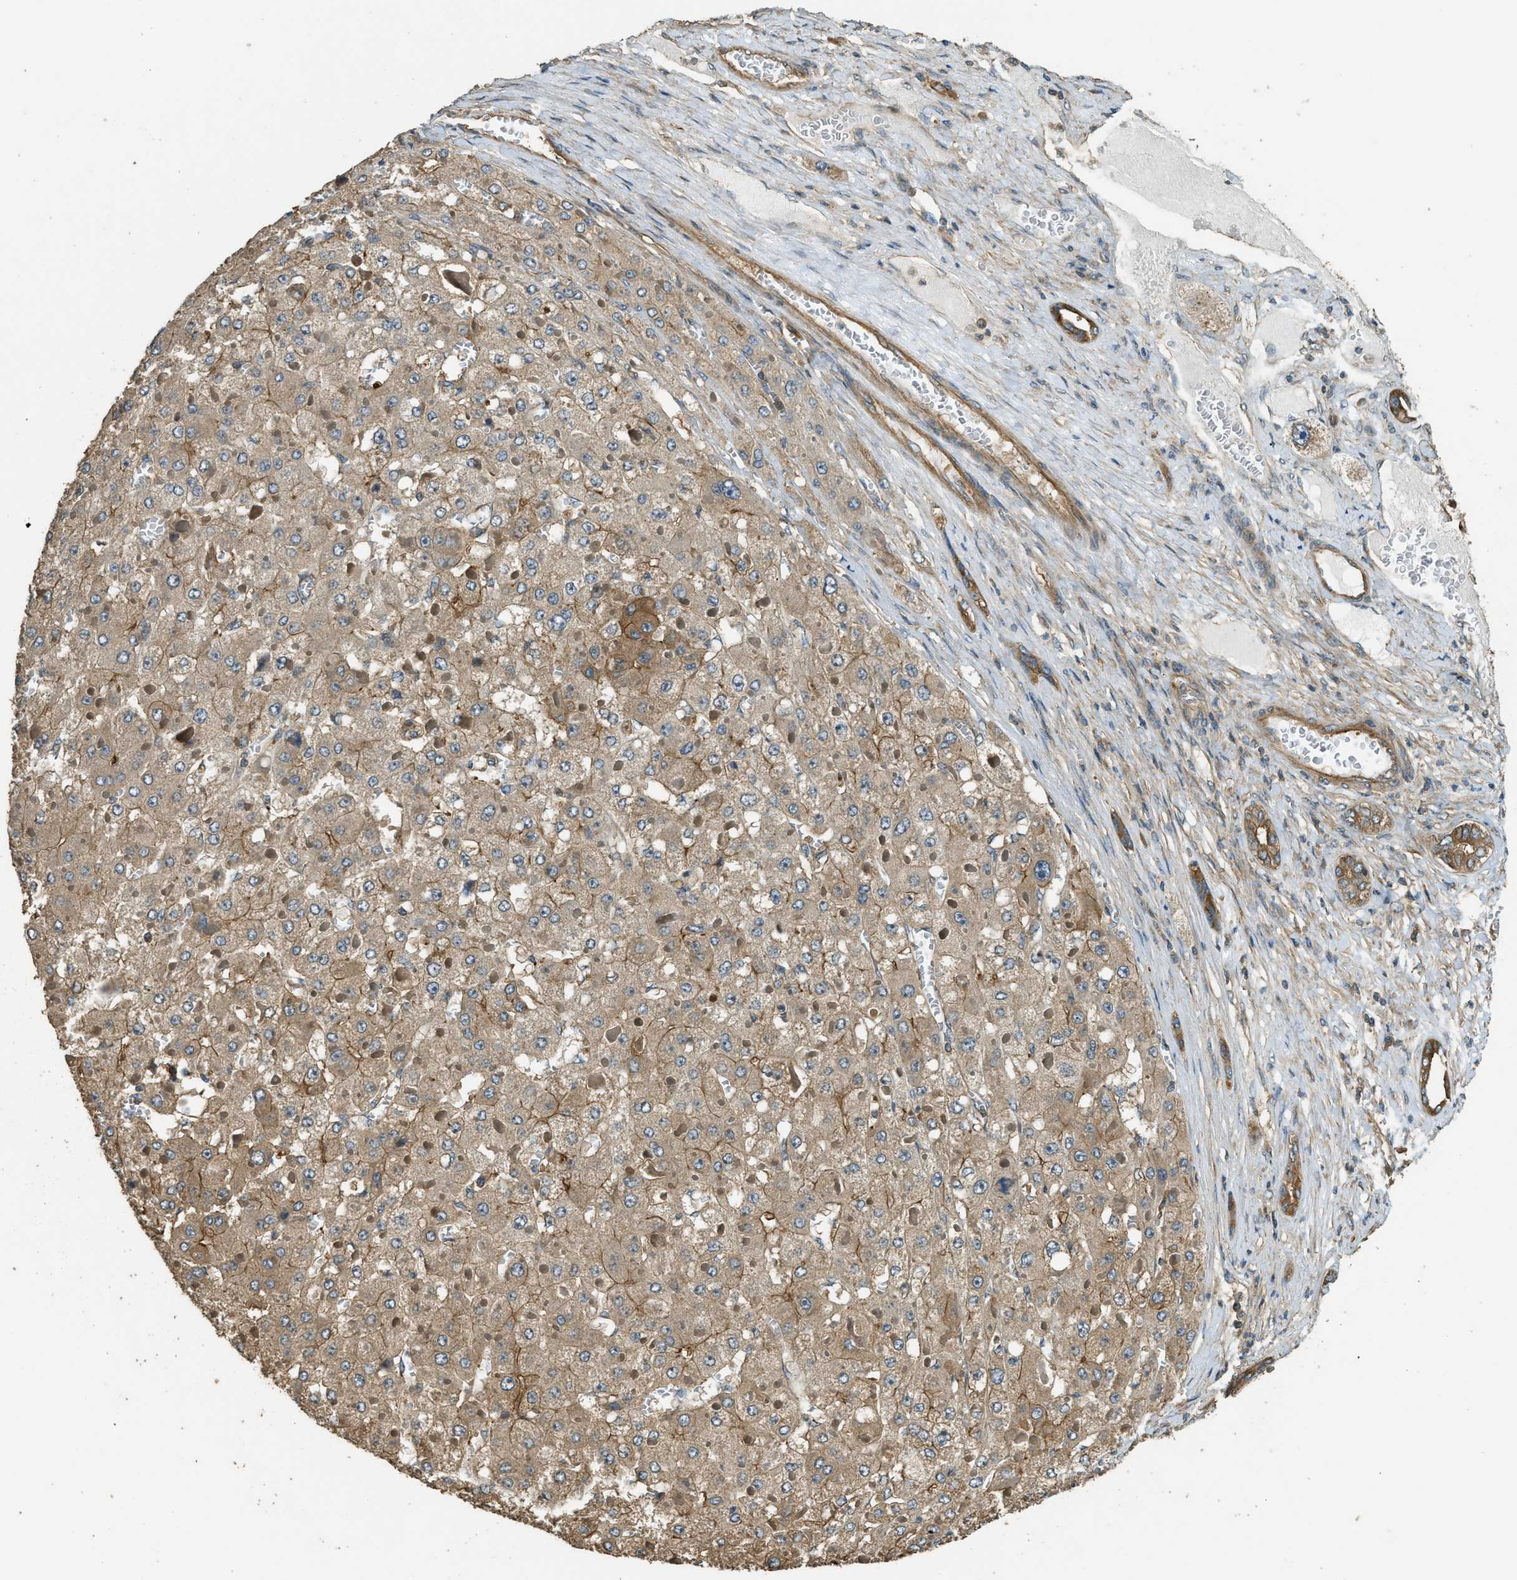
{"staining": {"intensity": "weak", "quantity": ">75%", "location": "cytoplasmic/membranous"}, "tissue": "liver cancer", "cell_type": "Tumor cells", "image_type": "cancer", "snomed": [{"axis": "morphology", "description": "Carcinoma, Hepatocellular, NOS"}, {"axis": "topography", "description": "Liver"}], "caption": "IHC (DAB (3,3'-diaminobenzidine)) staining of liver cancer displays weak cytoplasmic/membranous protein positivity in approximately >75% of tumor cells.", "gene": "MARS1", "patient": {"sex": "female", "age": 73}}